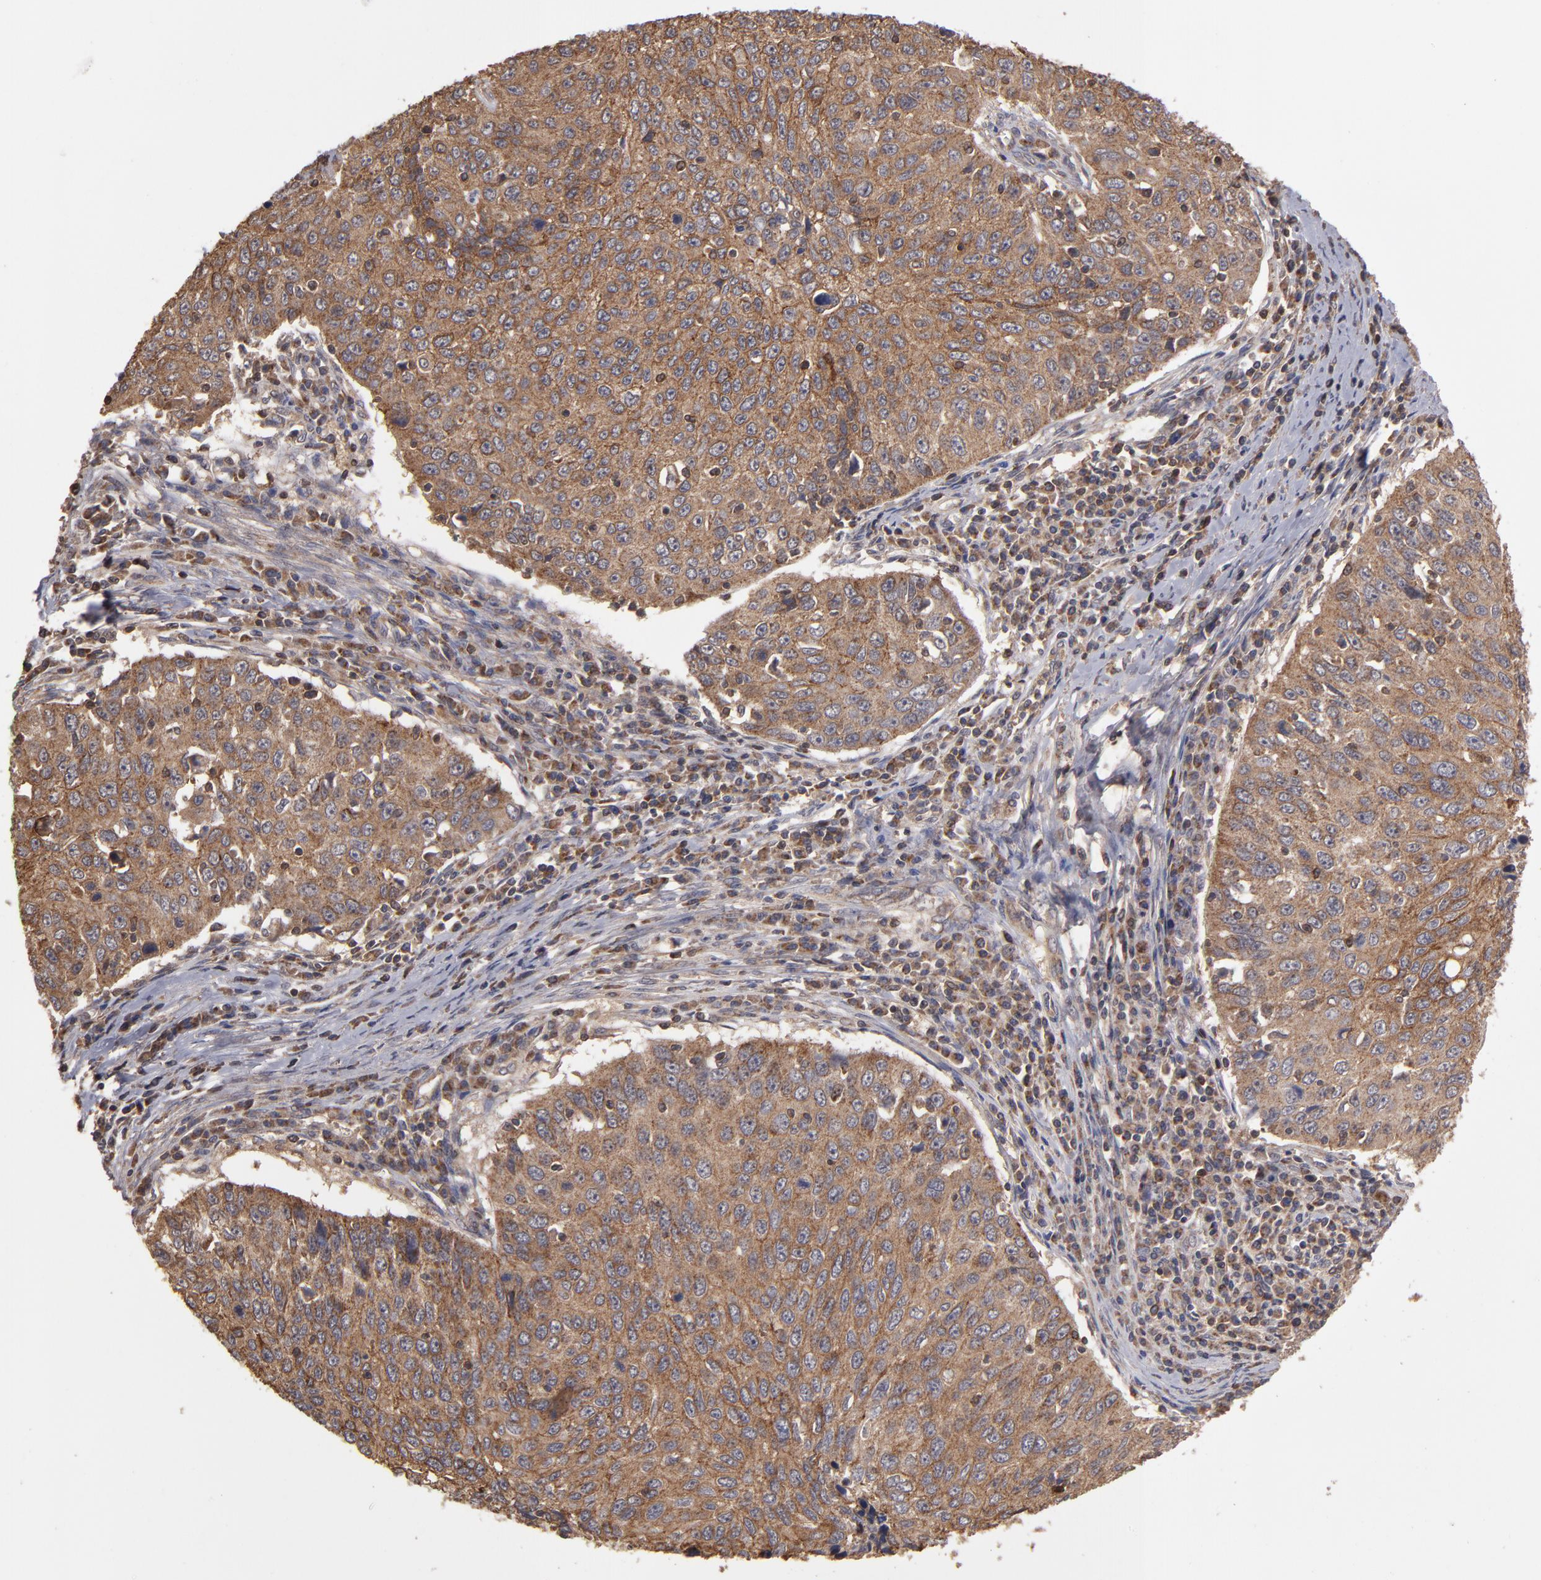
{"staining": {"intensity": "moderate", "quantity": ">75%", "location": "cytoplasmic/membranous"}, "tissue": "cervical cancer", "cell_type": "Tumor cells", "image_type": "cancer", "snomed": [{"axis": "morphology", "description": "Squamous cell carcinoma, NOS"}, {"axis": "topography", "description": "Cervix"}], "caption": "Cervical cancer was stained to show a protein in brown. There is medium levels of moderate cytoplasmic/membranous expression in approximately >75% of tumor cells. (DAB (3,3'-diaminobenzidine) IHC, brown staining for protein, blue staining for nuclei).", "gene": "RPS6KA6", "patient": {"sex": "female", "age": 53}}